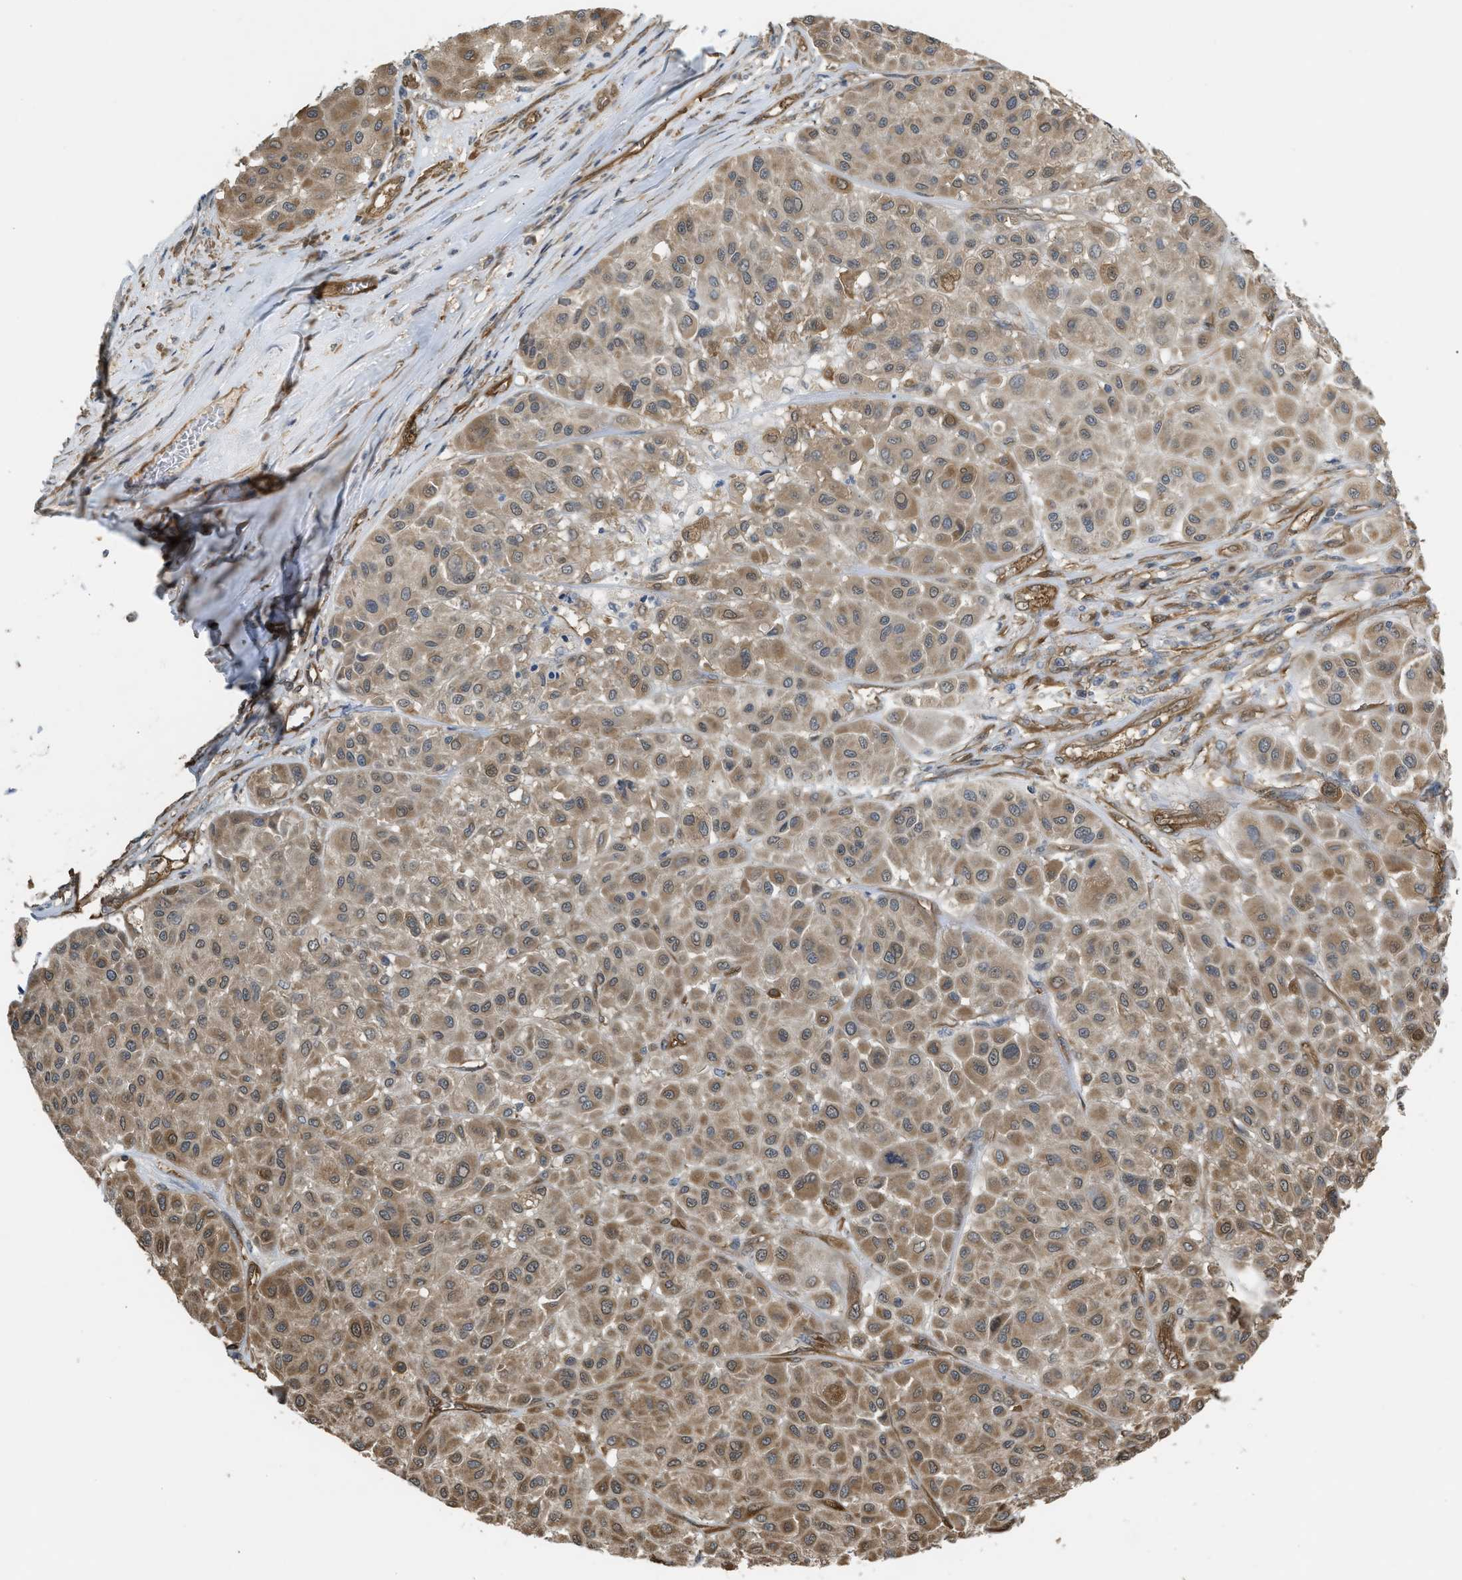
{"staining": {"intensity": "moderate", "quantity": ">75%", "location": "cytoplasmic/membranous"}, "tissue": "melanoma", "cell_type": "Tumor cells", "image_type": "cancer", "snomed": [{"axis": "morphology", "description": "Malignant melanoma, Metastatic site"}, {"axis": "topography", "description": "Soft tissue"}], "caption": "A micrograph showing moderate cytoplasmic/membranous expression in about >75% of tumor cells in melanoma, as visualized by brown immunohistochemical staining.", "gene": "BAG3", "patient": {"sex": "male", "age": 41}}